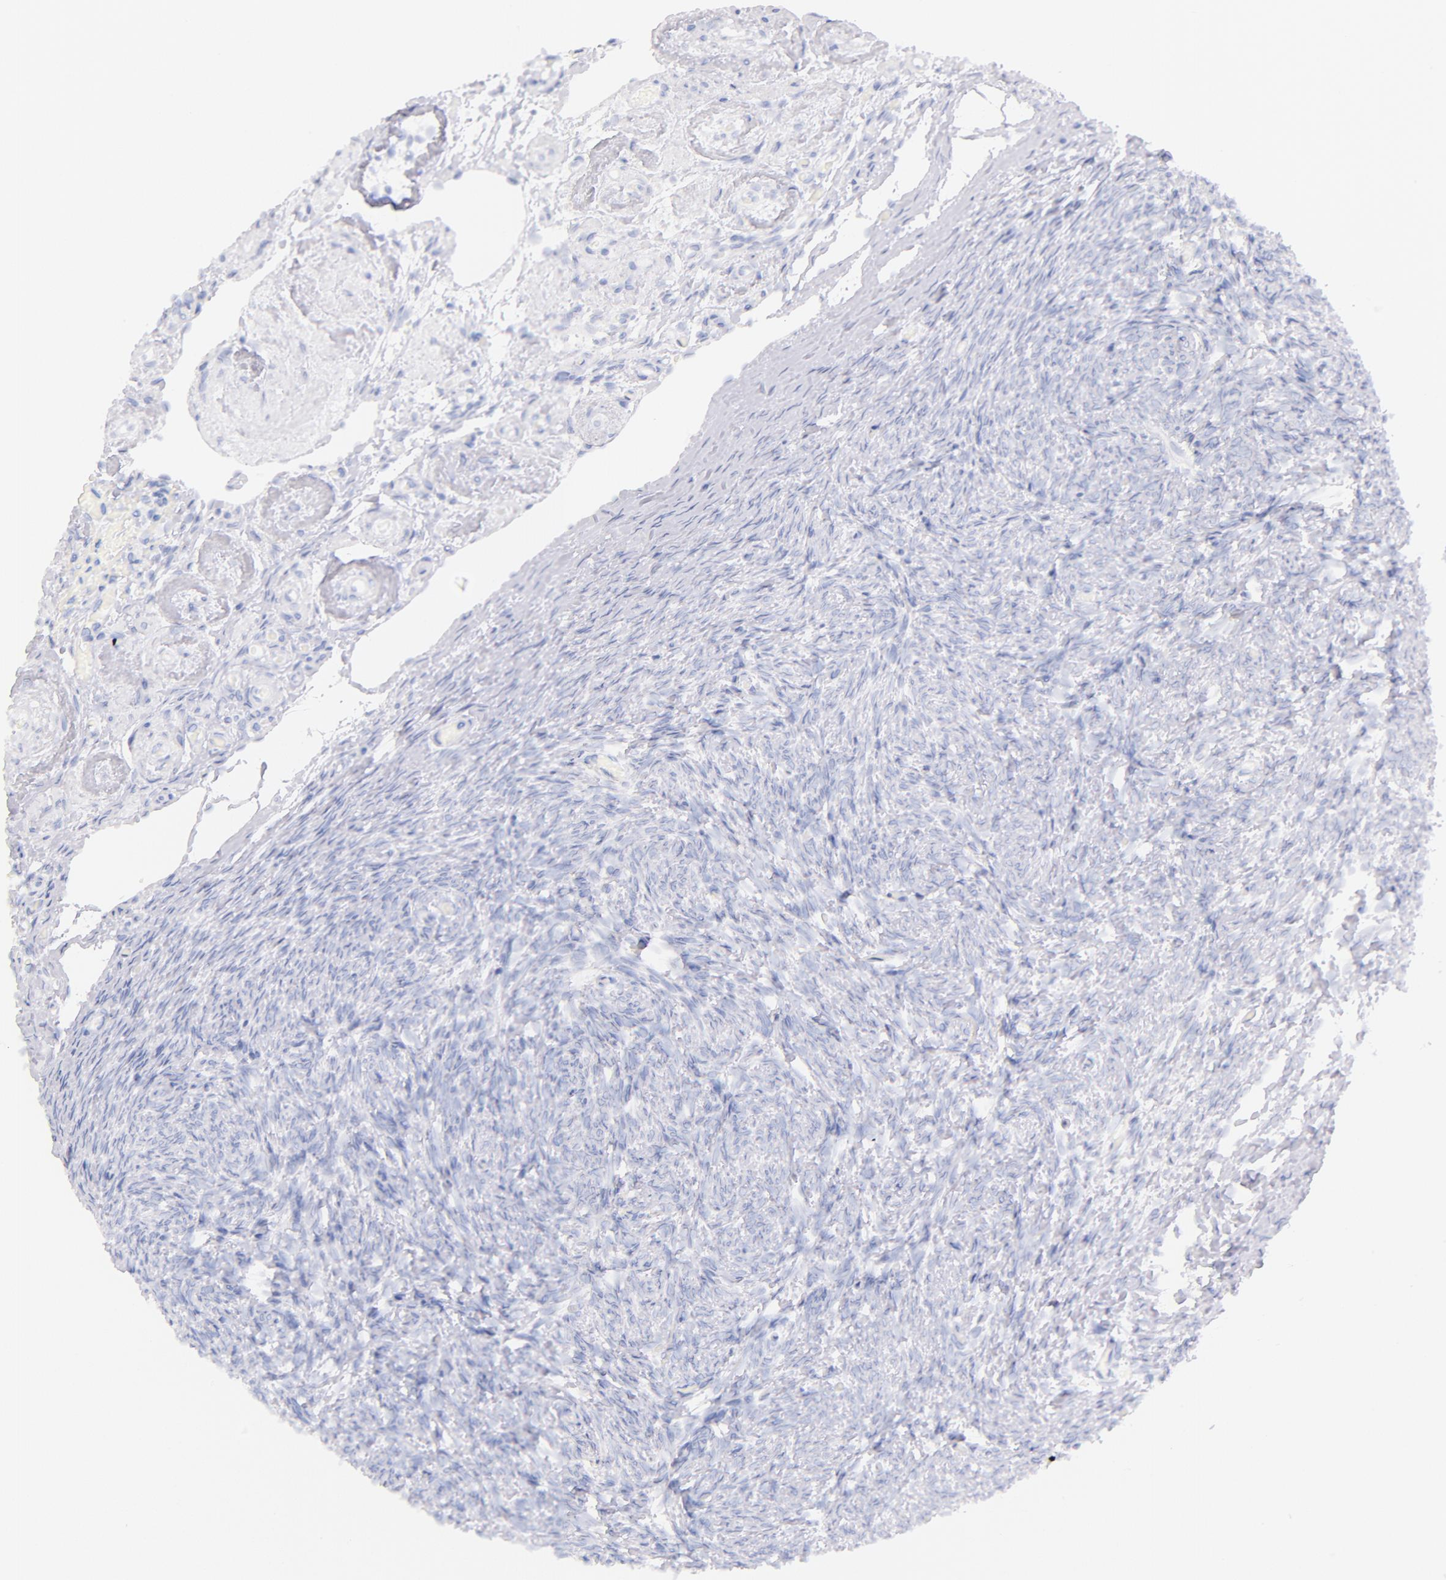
{"staining": {"intensity": "negative", "quantity": "none", "location": "none"}, "tissue": "ovary", "cell_type": "Ovarian stroma cells", "image_type": "normal", "snomed": [{"axis": "morphology", "description": "Normal tissue, NOS"}, {"axis": "topography", "description": "Ovary"}], "caption": "This is an immunohistochemistry (IHC) photomicrograph of benign ovary. There is no expression in ovarian stroma cells.", "gene": "CD44", "patient": {"sex": "female", "age": 78}}